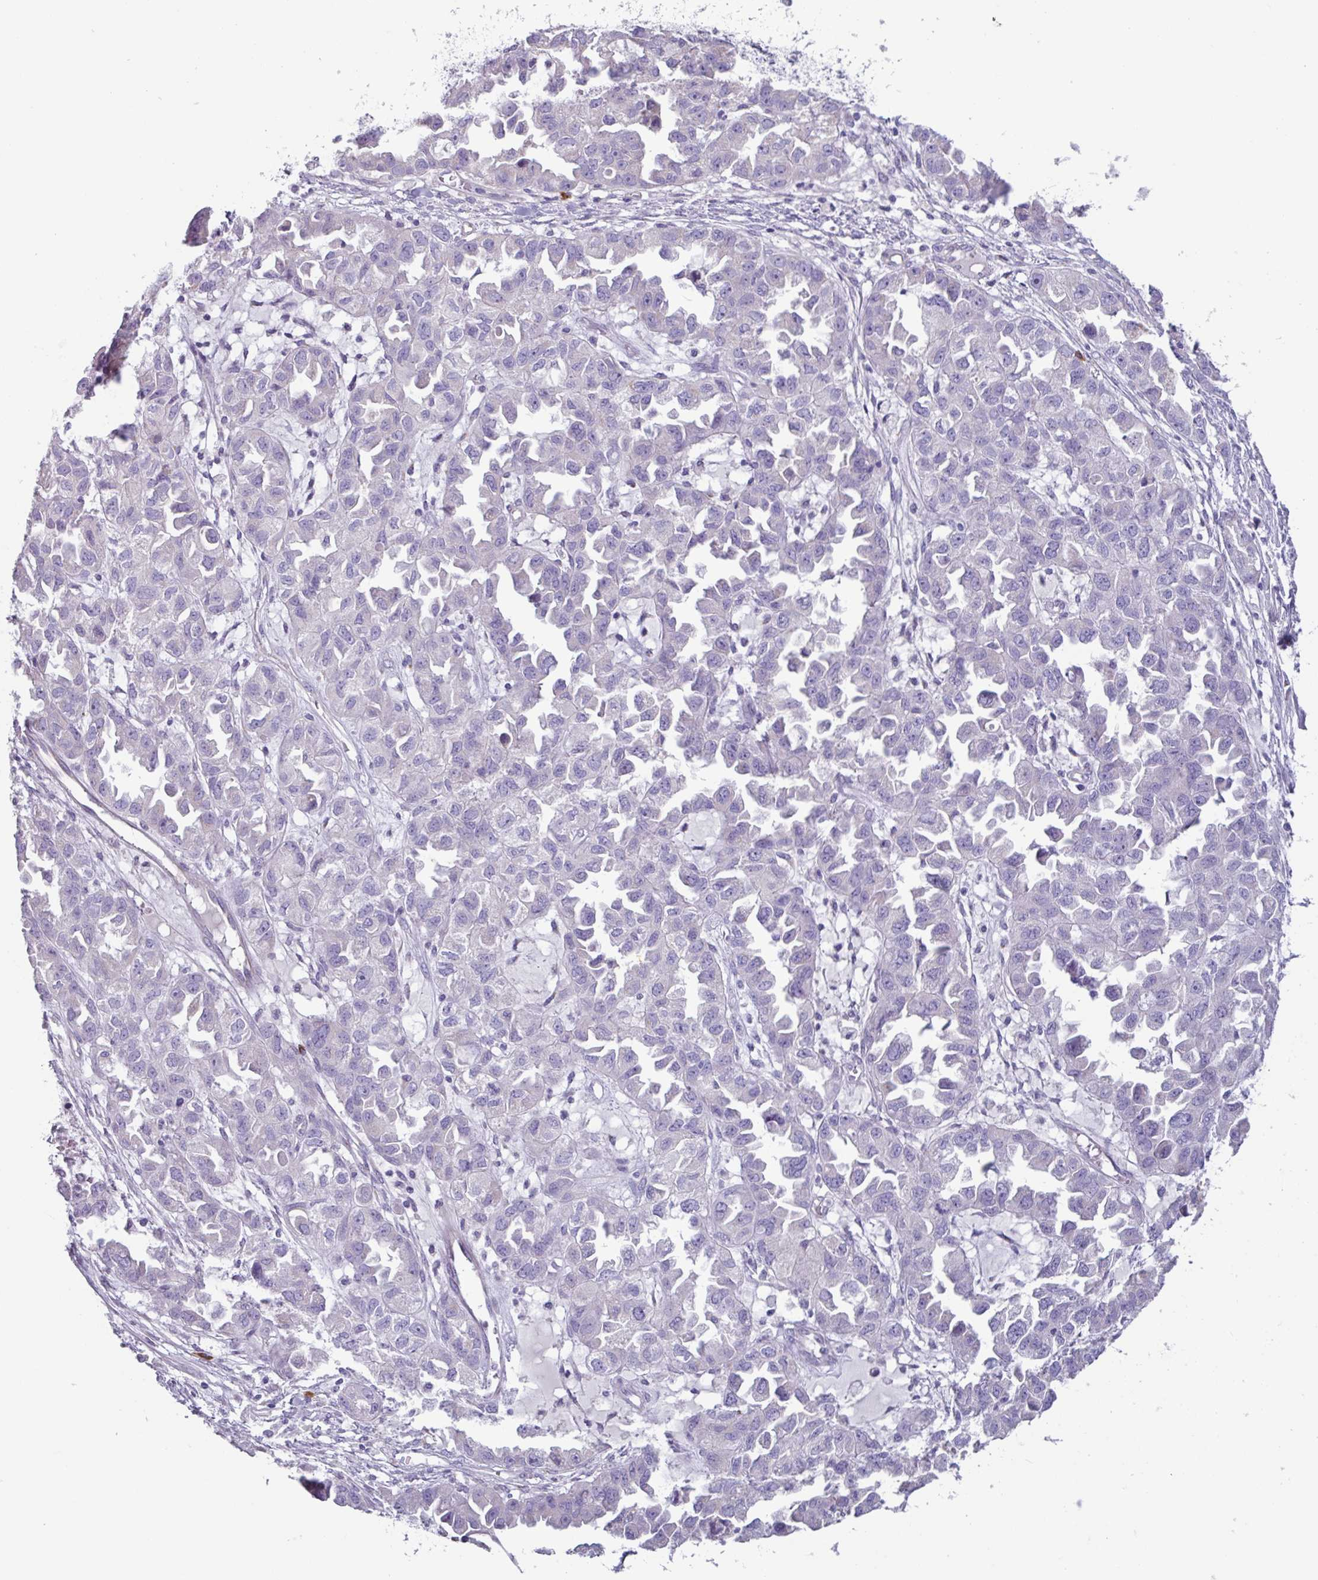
{"staining": {"intensity": "negative", "quantity": "none", "location": "none"}, "tissue": "ovarian cancer", "cell_type": "Tumor cells", "image_type": "cancer", "snomed": [{"axis": "morphology", "description": "Cystadenocarcinoma, serous, NOS"}, {"axis": "topography", "description": "Ovary"}], "caption": "A micrograph of human ovarian cancer is negative for staining in tumor cells.", "gene": "ADGRE1", "patient": {"sex": "female", "age": 84}}